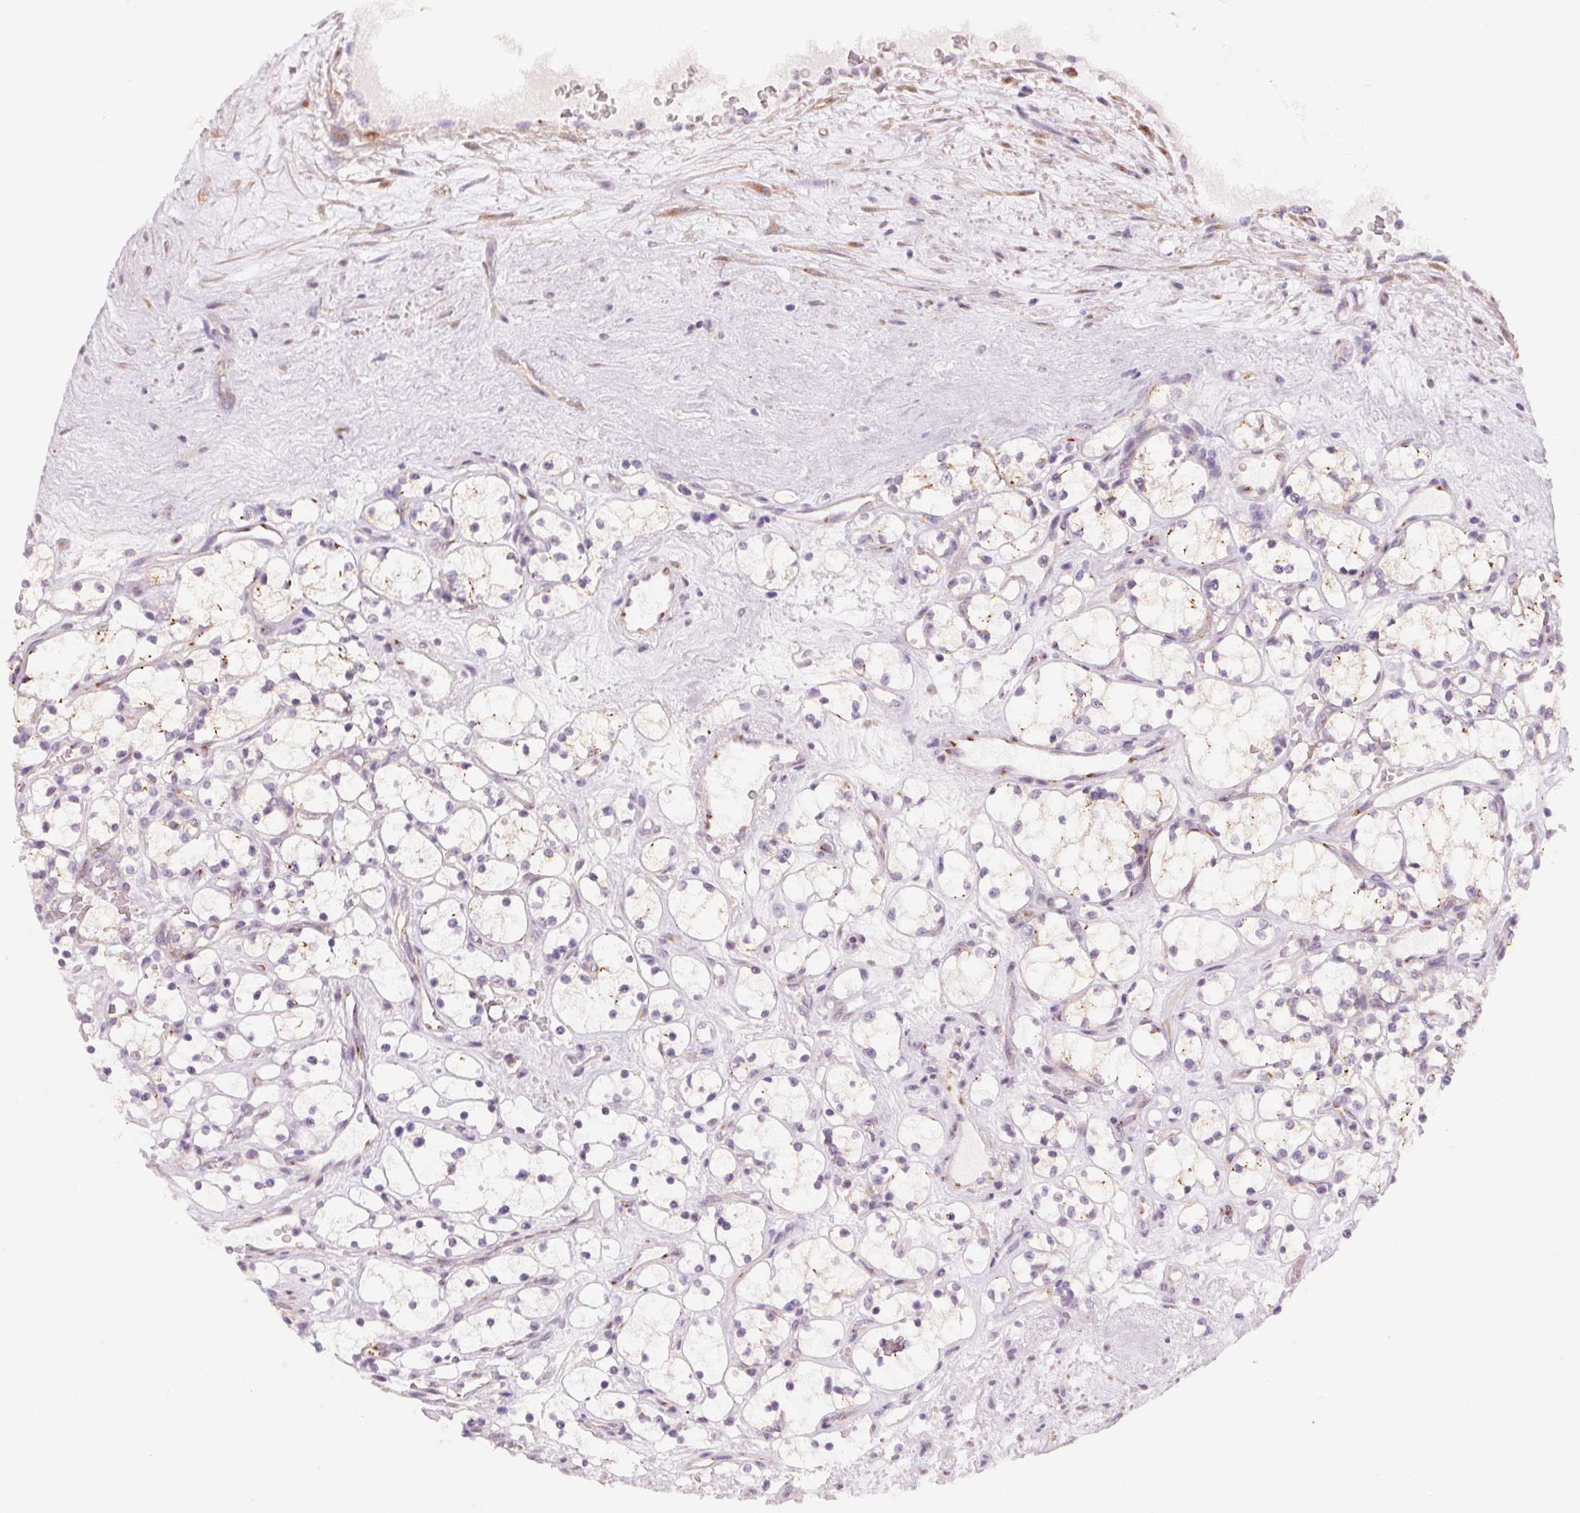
{"staining": {"intensity": "weak", "quantity": "<25%", "location": "cytoplasmic/membranous"}, "tissue": "renal cancer", "cell_type": "Tumor cells", "image_type": "cancer", "snomed": [{"axis": "morphology", "description": "Adenocarcinoma, NOS"}, {"axis": "topography", "description": "Kidney"}], "caption": "Tumor cells show no significant protein staining in renal cancer (adenocarcinoma). (DAB immunohistochemistry (IHC), high magnification).", "gene": "DRAM2", "patient": {"sex": "female", "age": 69}}